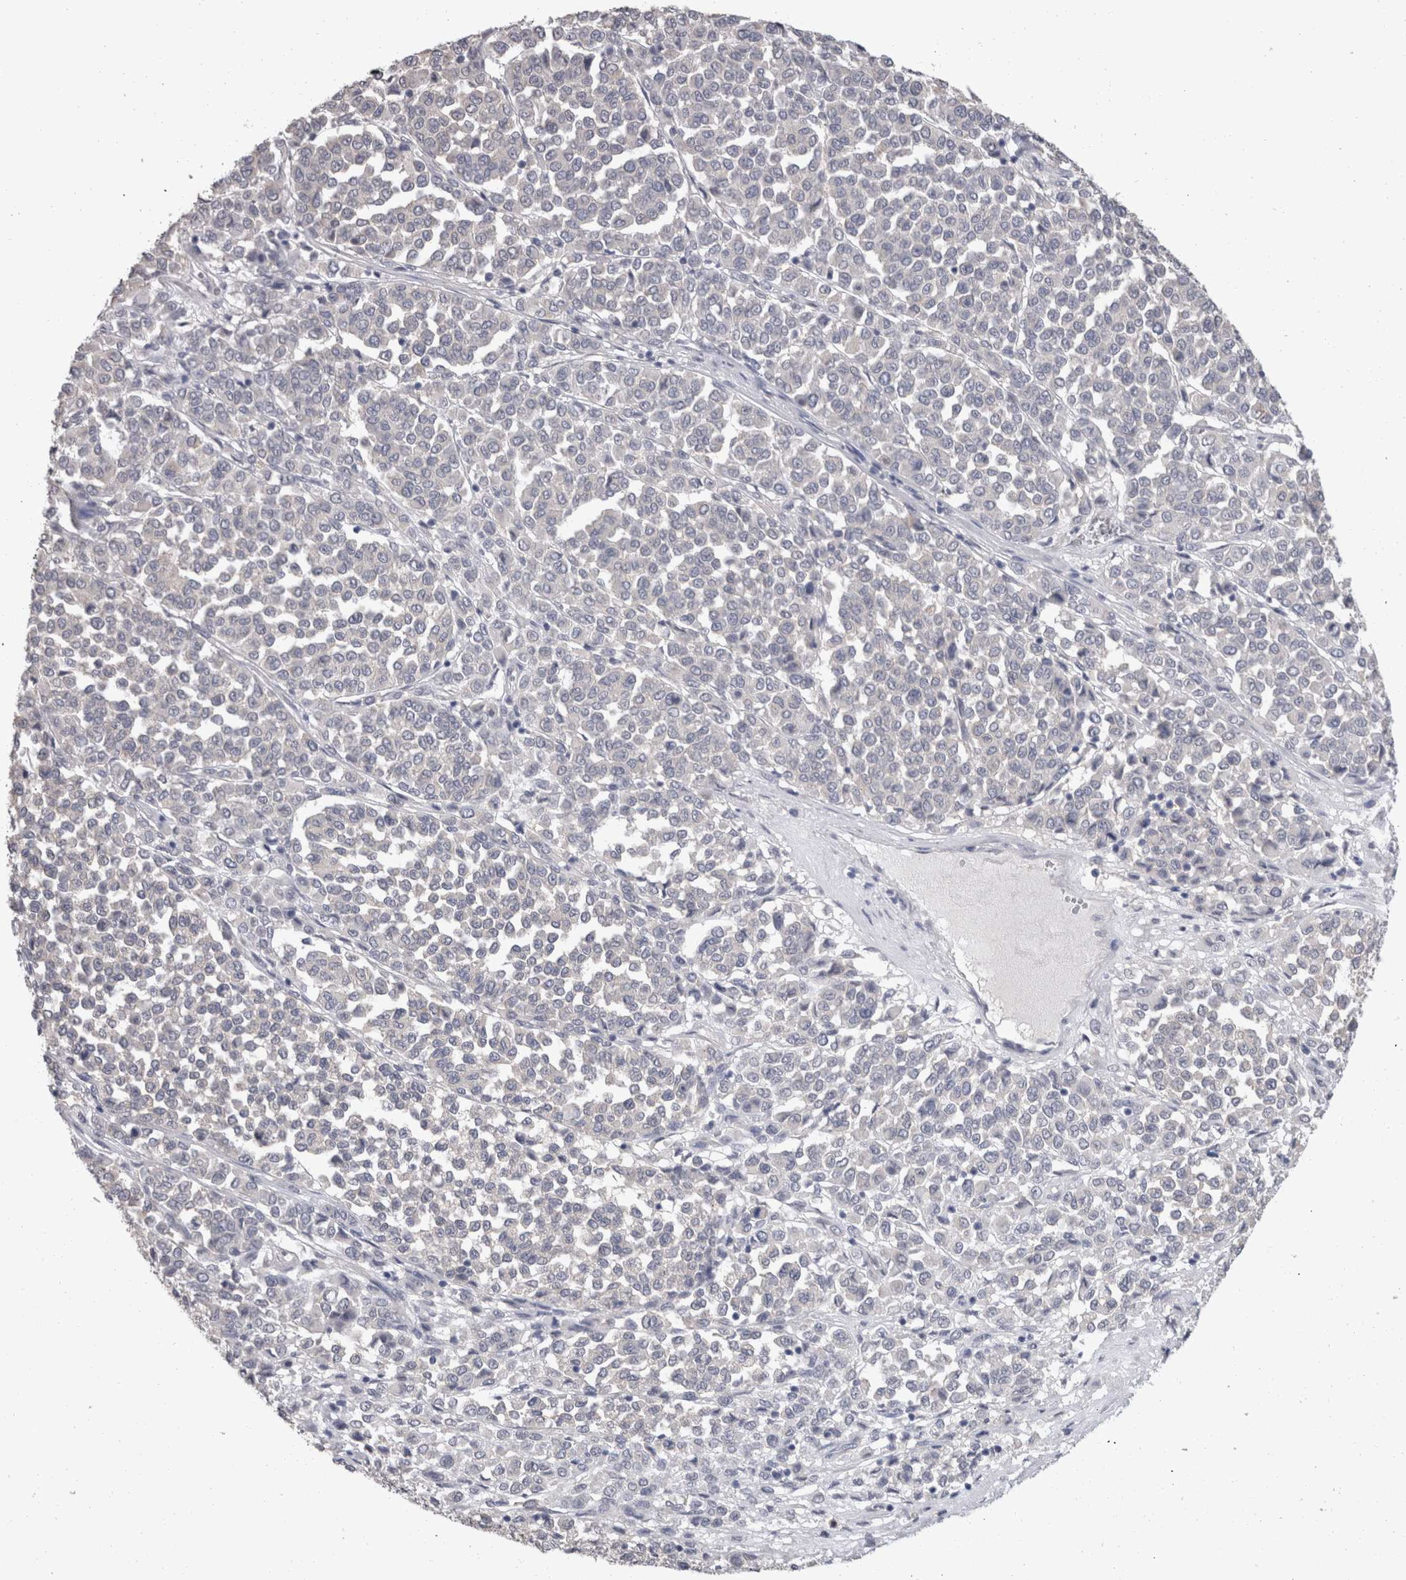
{"staining": {"intensity": "negative", "quantity": "none", "location": "none"}, "tissue": "melanoma", "cell_type": "Tumor cells", "image_type": "cancer", "snomed": [{"axis": "morphology", "description": "Malignant melanoma, Metastatic site"}, {"axis": "topography", "description": "Pancreas"}], "caption": "Protein analysis of melanoma demonstrates no significant positivity in tumor cells.", "gene": "FHOD3", "patient": {"sex": "female", "age": 30}}